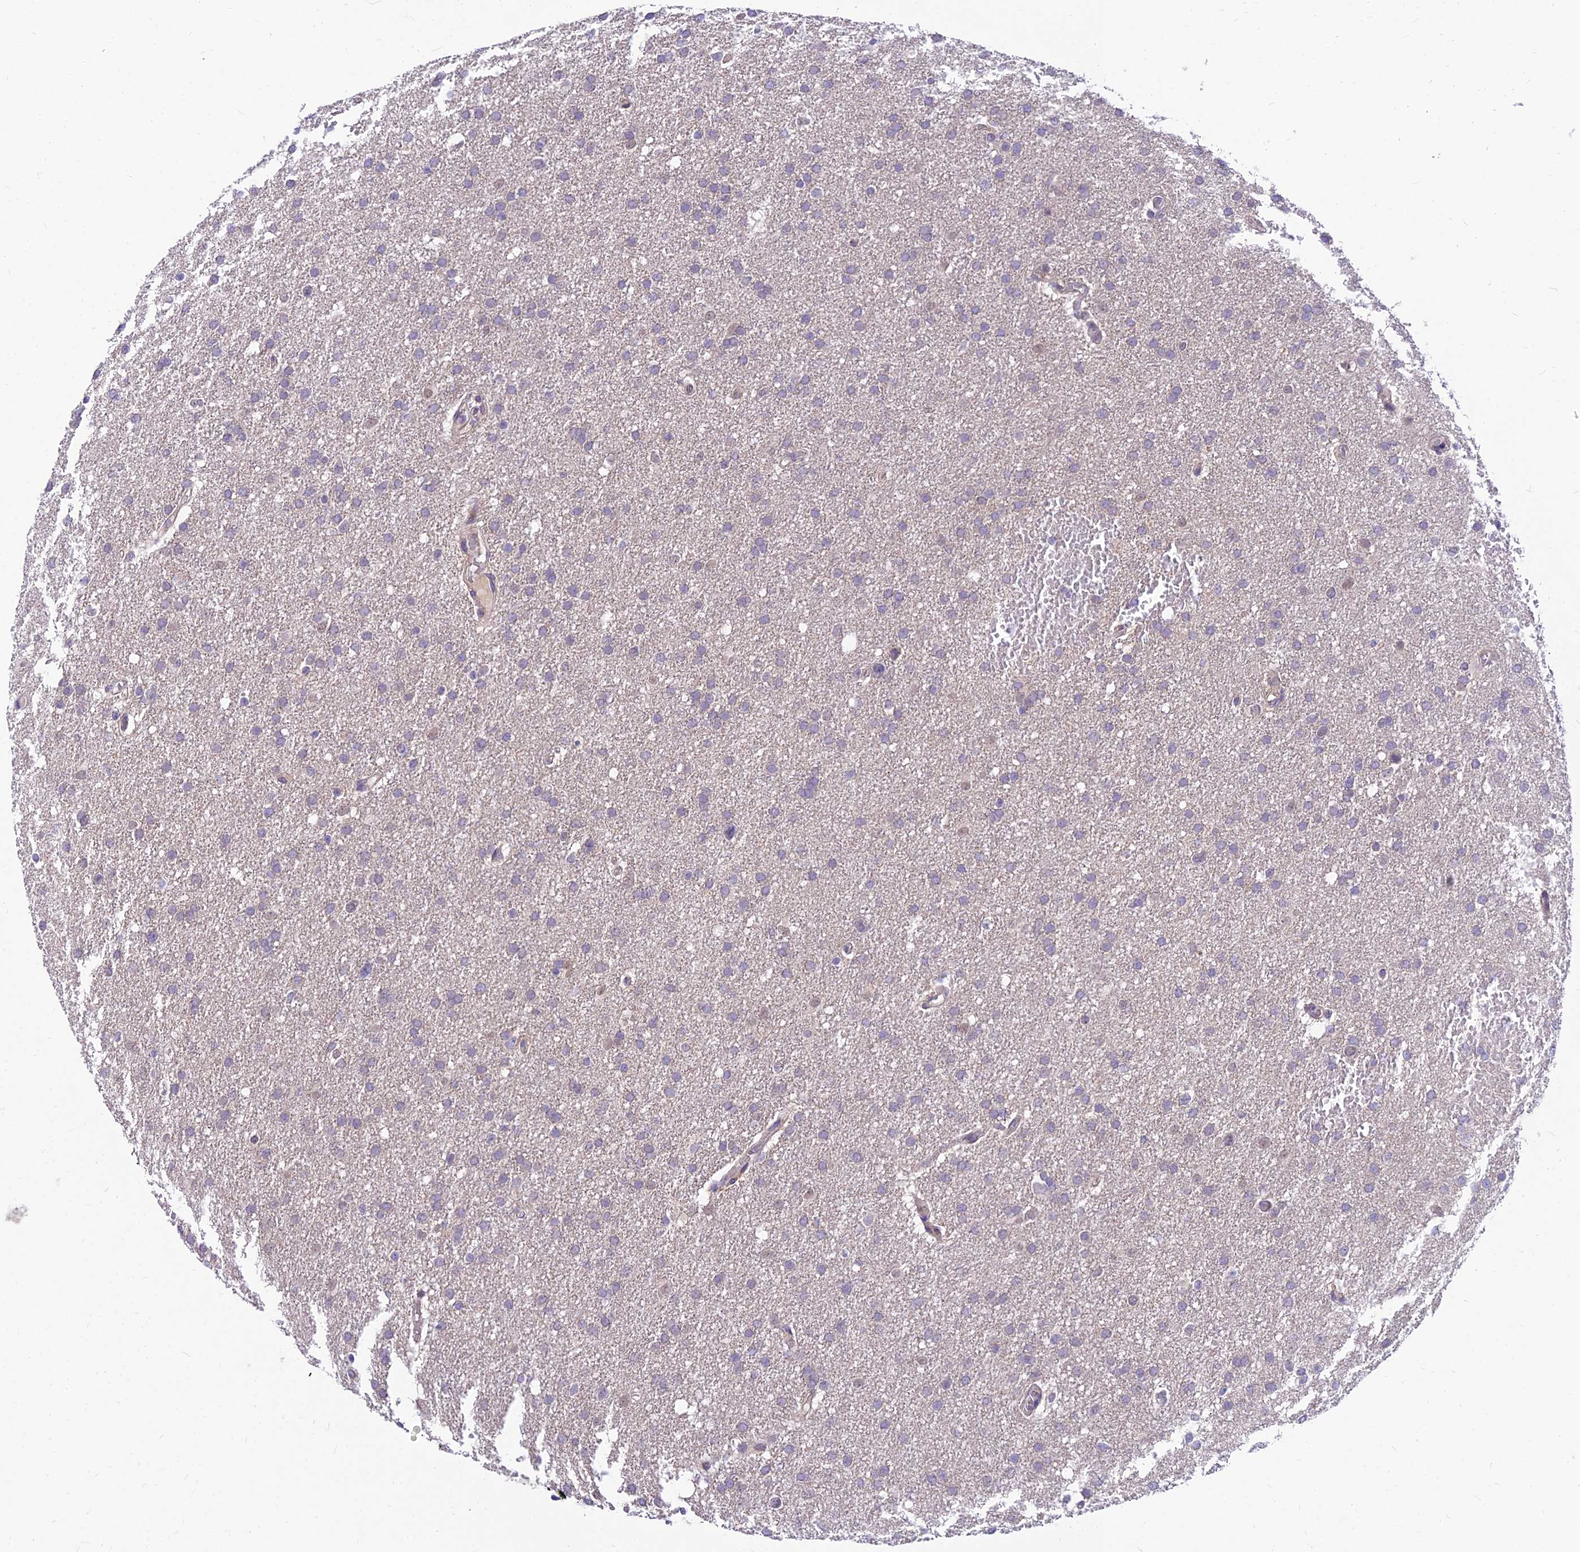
{"staining": {"intensity": "negative", "quantity": "none", "location": "none"}, "tissue": "glioma", "cell_type": "Tumor cells", "image_type": "cancer", "snomed": [{"axis": "morphology", "description": "Glioma, malignant, High grade"}, {"axis": "topography", "description": "Cerebral cortex"}], "caption": "A photomicrograph of high-grade glioma (malignant) stained for a protein reveals no brown staining in tumor cells.", "gene": "C6orf132", "patient": {"sex": "female", "age": 36}}